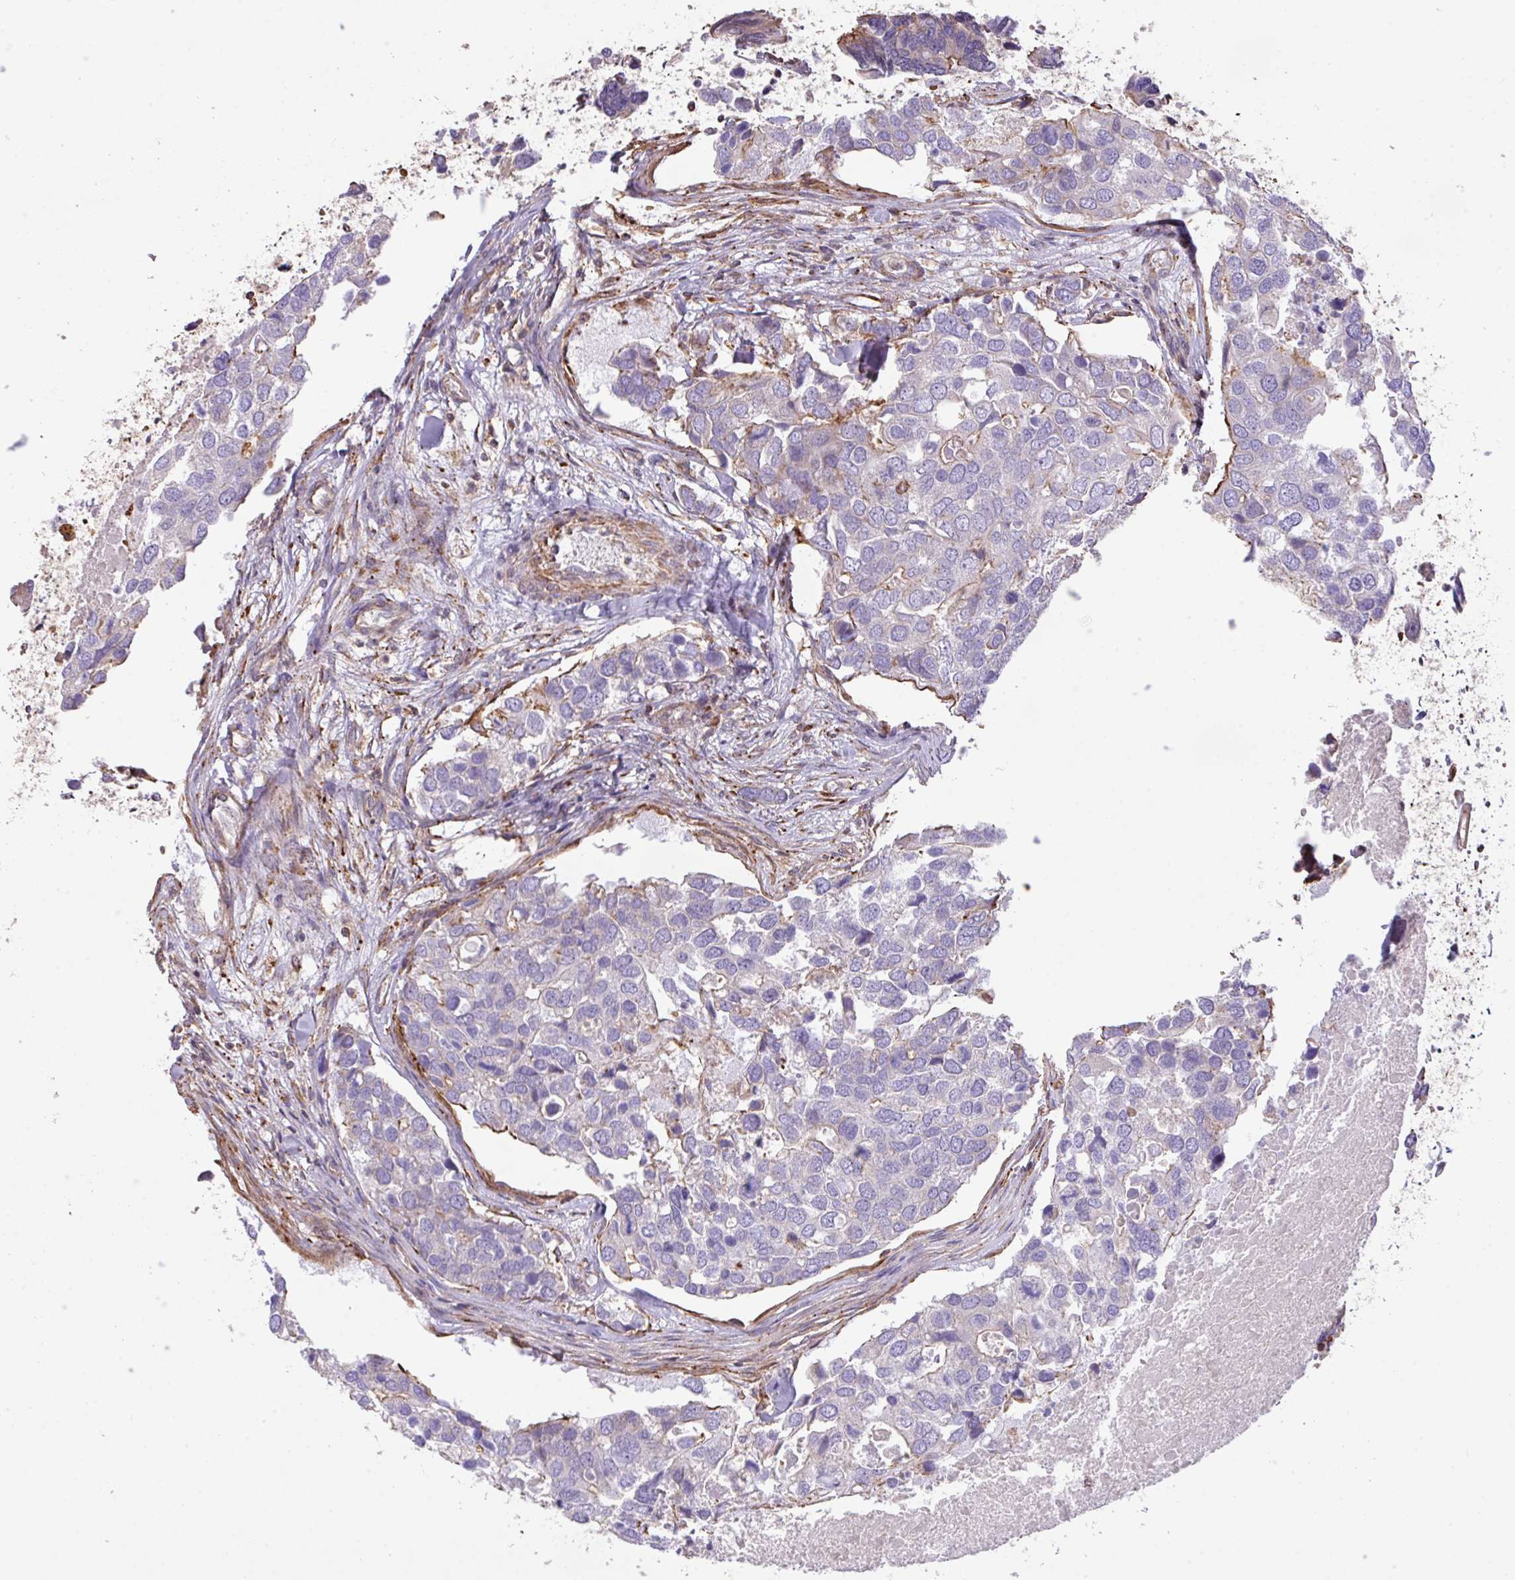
{"staining": {"intensity": "negative", "quantity": "none", "location": "none"}, "tissue": "breast cancer", "cell_type": "Tumor cells", "image_type": "cancer", "snomed": [{"axis": "morphology", "description": "Duct carcinoma"}, {"axis": "topography", "description": "Breast"}], "caption": "Breast invasive ductal carcinoma stained for a protein using IHC reveals no expression tumor cells.", "gene": "LRRC41", "patient": {"sex": "female", "age": 83}}